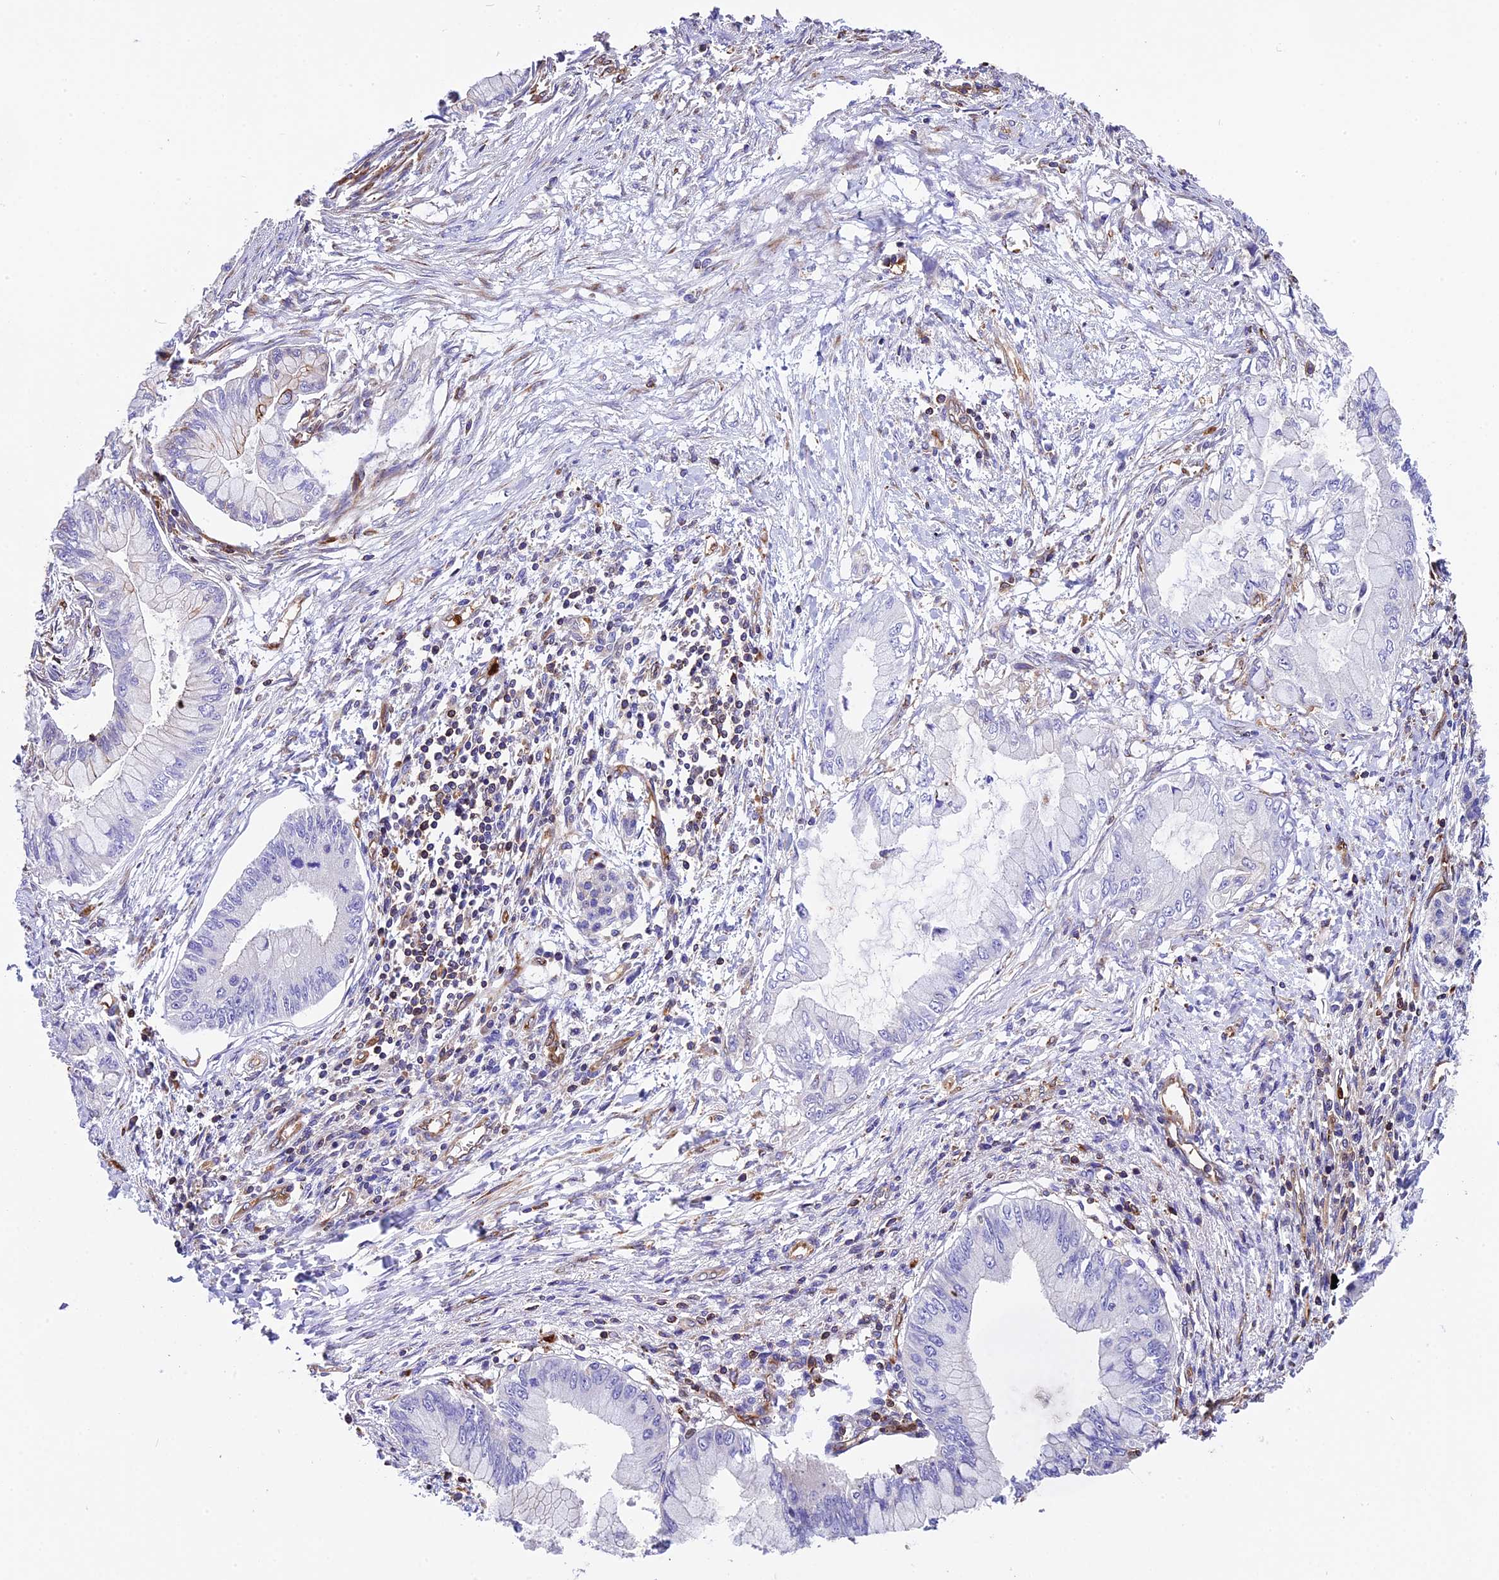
{"staining": {"intensity": "negative", "quantity": "none", "location": "none"}, "tissue": "pancreatic cancer", "cell_type": "Tumor cells", "image_type": "cancer", "snomed": [{"axis": "morphology", "description": "Adenocarcinoma, NOS"}, {"axis": "topography", "description": "Pancreas"}], "caption": "Immunohistochemistry of pancreatic adenocarcinoma shows no positivity in tumor cells. Nuclei are stained in blue.", "gene": "CD99L2", "patient": {"sex": "male", "age": 48}}